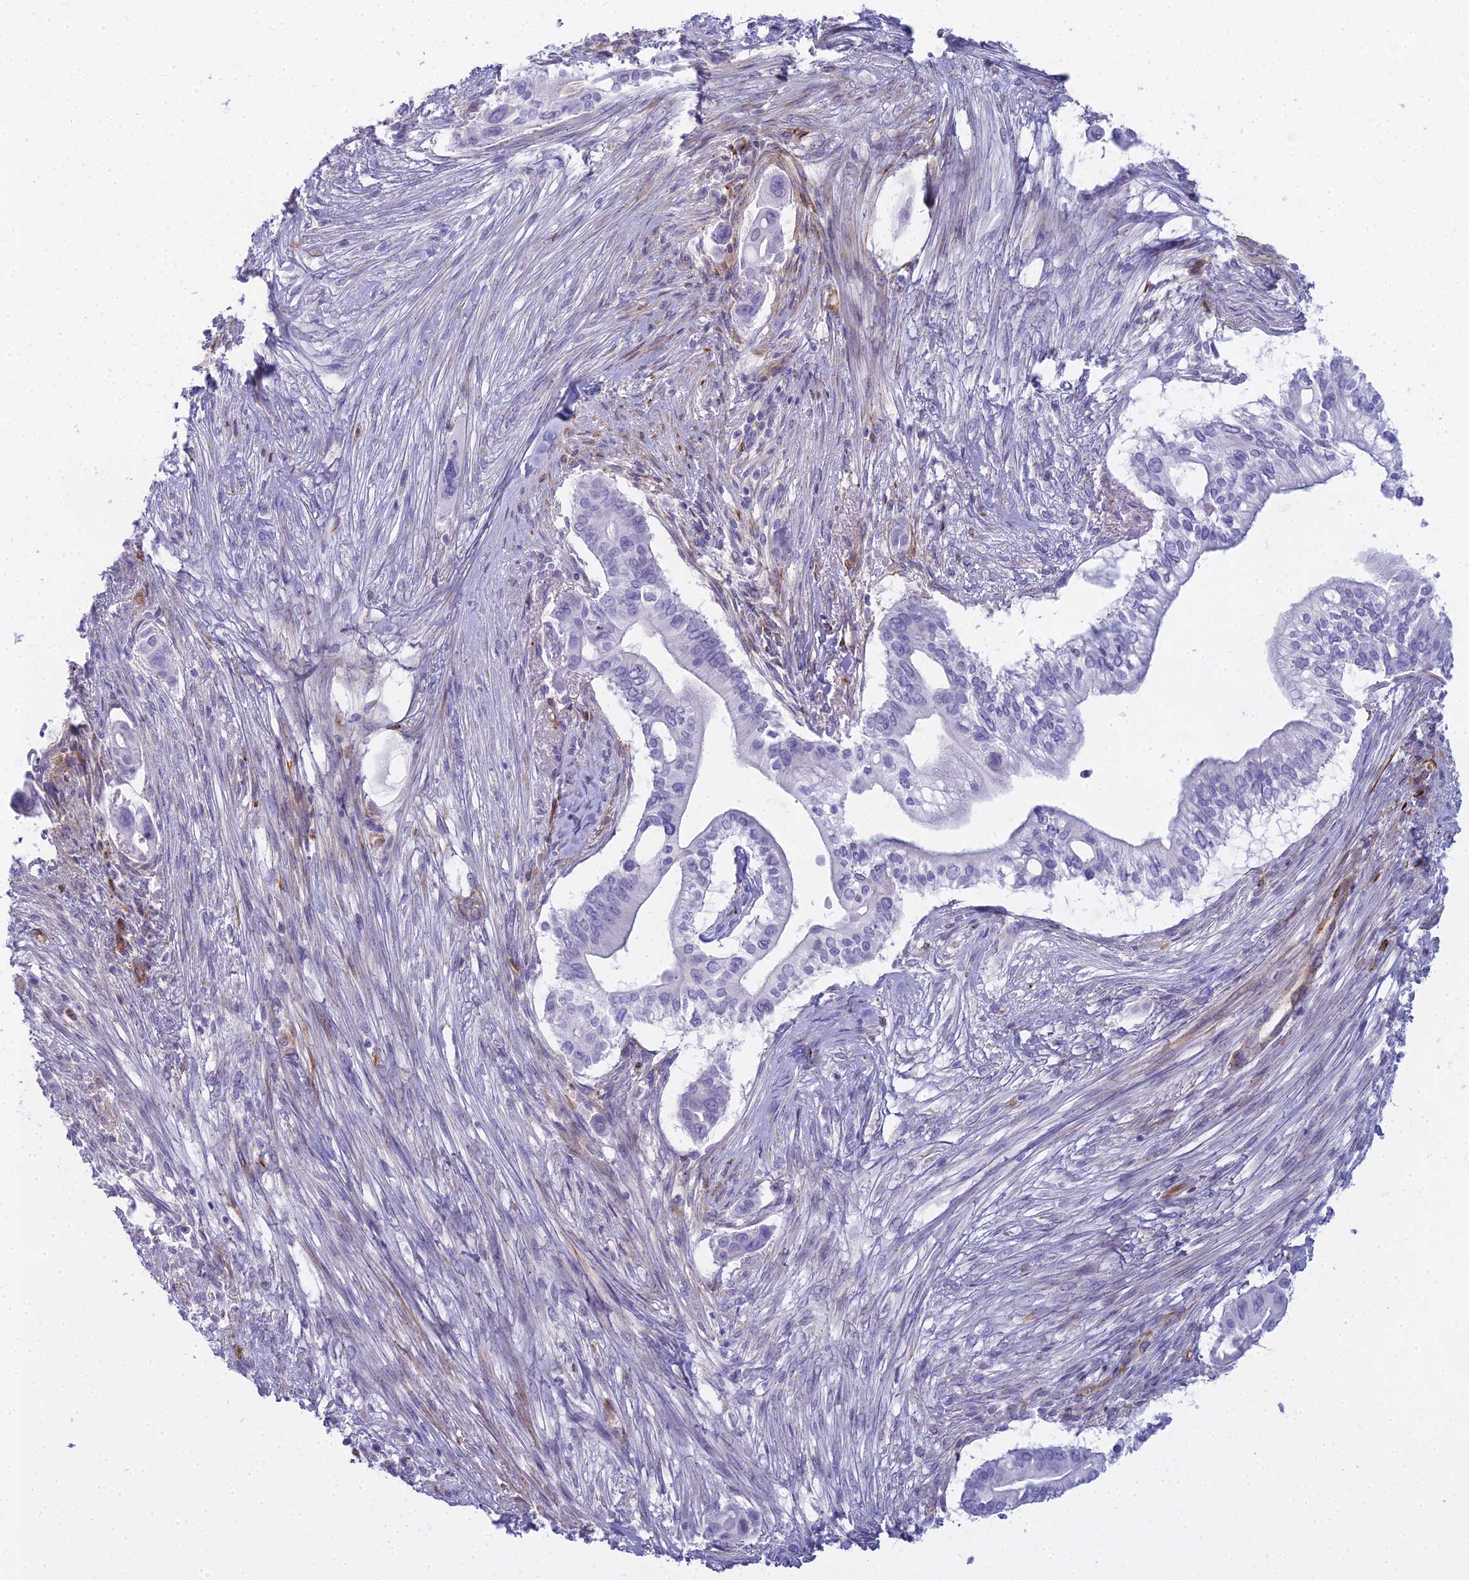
{"staining": {"intensity": "negative", "quantity": "none", "location": "none"}, "tissue": "pancreatic cancer", "cell_type": "Tumor cells", "image_type": "cancer", "snomed": [{"axis": "morphology", "description": "Adenocarcinoma, NOS"}, {"axis": "topography", "description": "Pancreas"}], "caption": "Immunohistochemistry (IHC) of human adenocarcinoma (pancreatic) exhibits no positivity in tumor cells.", "gene": "EVI2A", "patient": {"sex": "male", "age": 68}}